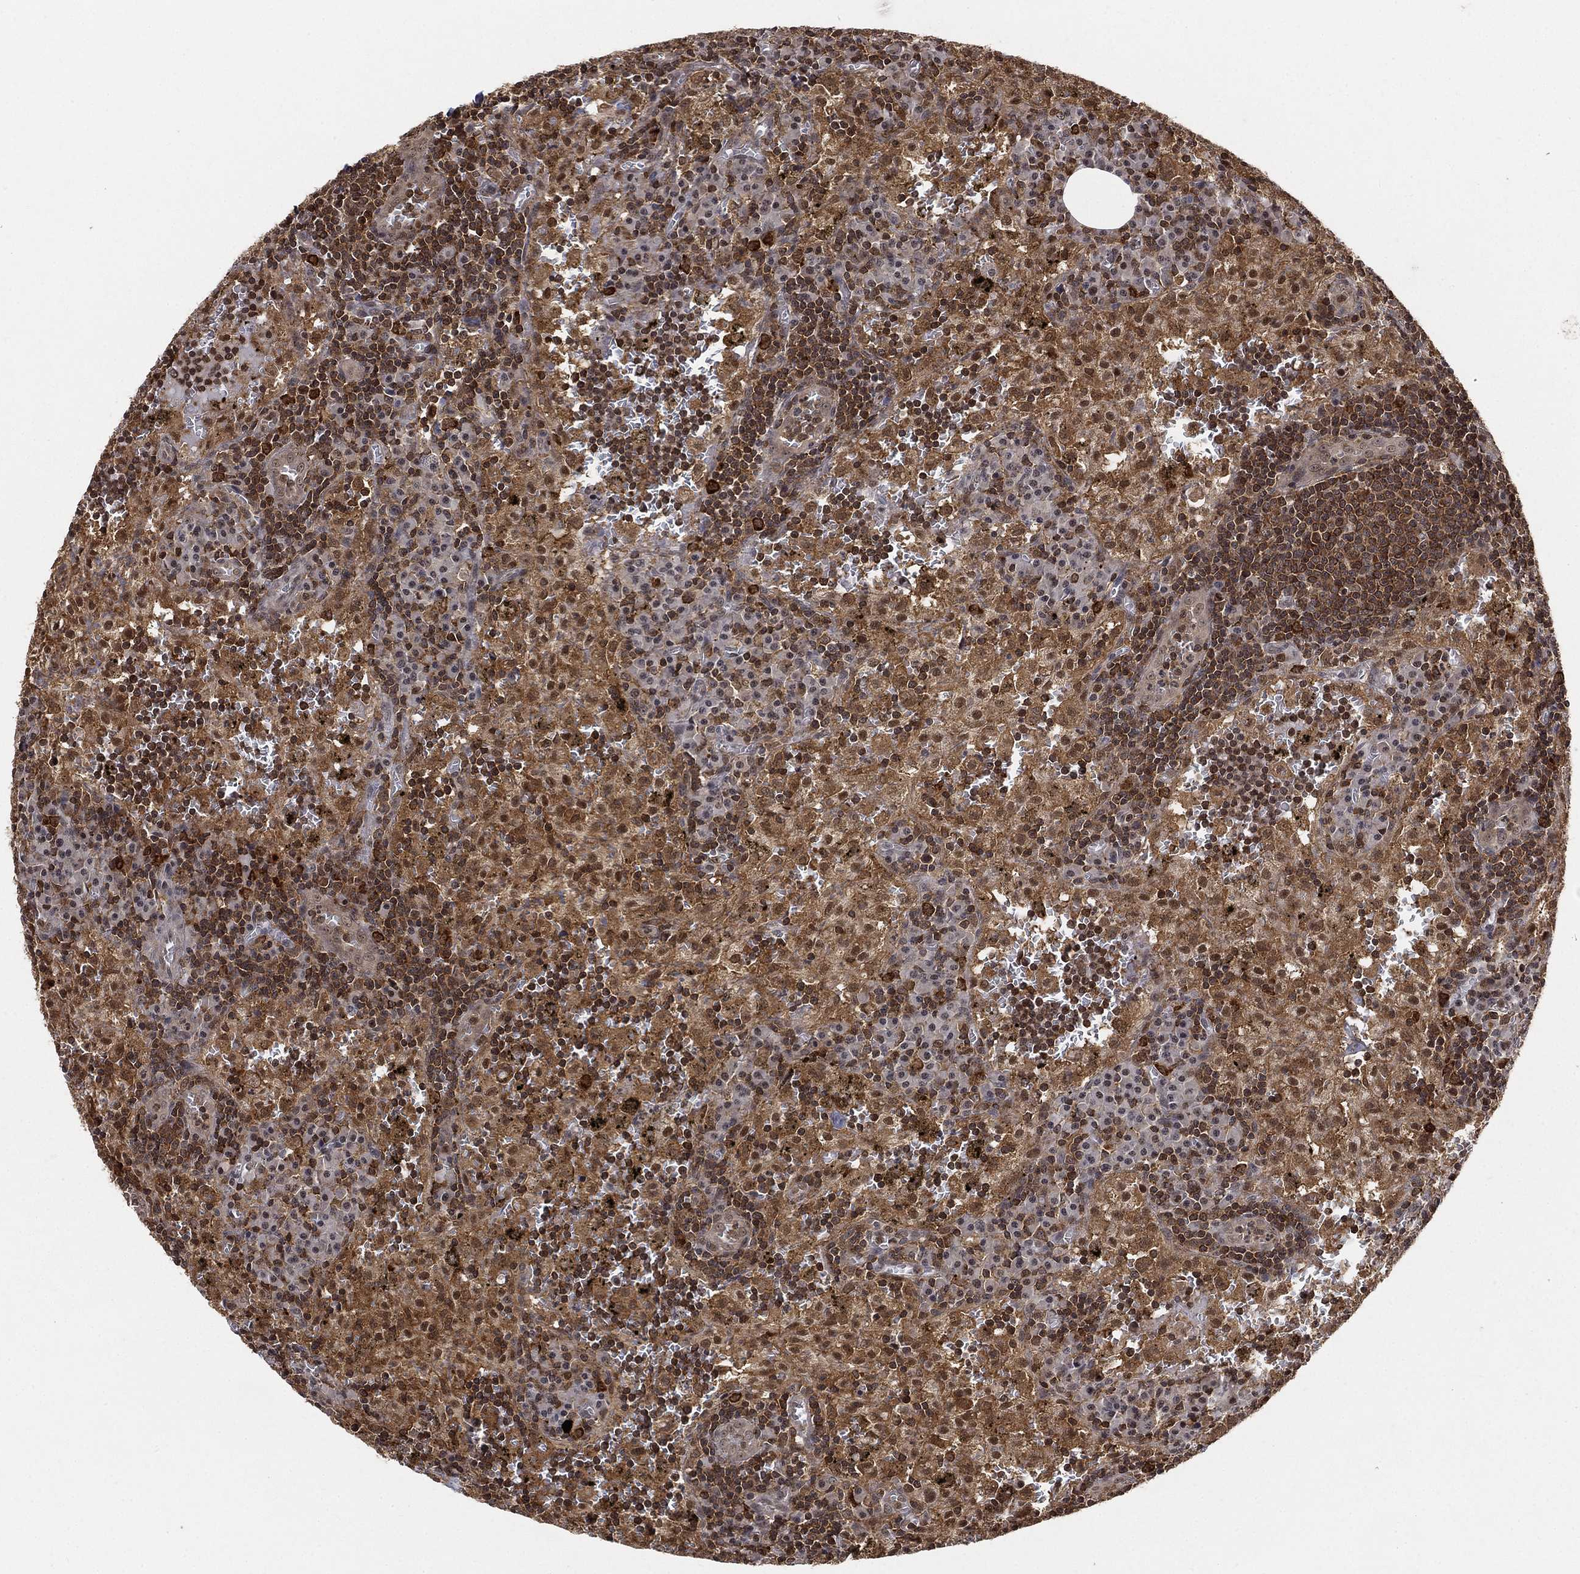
{"staining": {"intensity": "moderate", "quantity": "25%-75%", "location": "cytoplasmic/membranous"}, "tissue": "lymph node", "cell_type": "Germinal center cells", "image_type": "normal", "snomed": [{"axis": "morphology", "description": "Normal tissue, NOS"}, {"axis": "topography", "description": "Lymph node"}], "caption": "The immunohistochemical stain shows moderate cytoplasmic/membranous expression in germinal center cells of unremarkable lymph node. (DAB = brown stain, brightfield microscopy at high magnification).", "gene": "WDR26", "patient": {"sex": "male", "age": 62}}